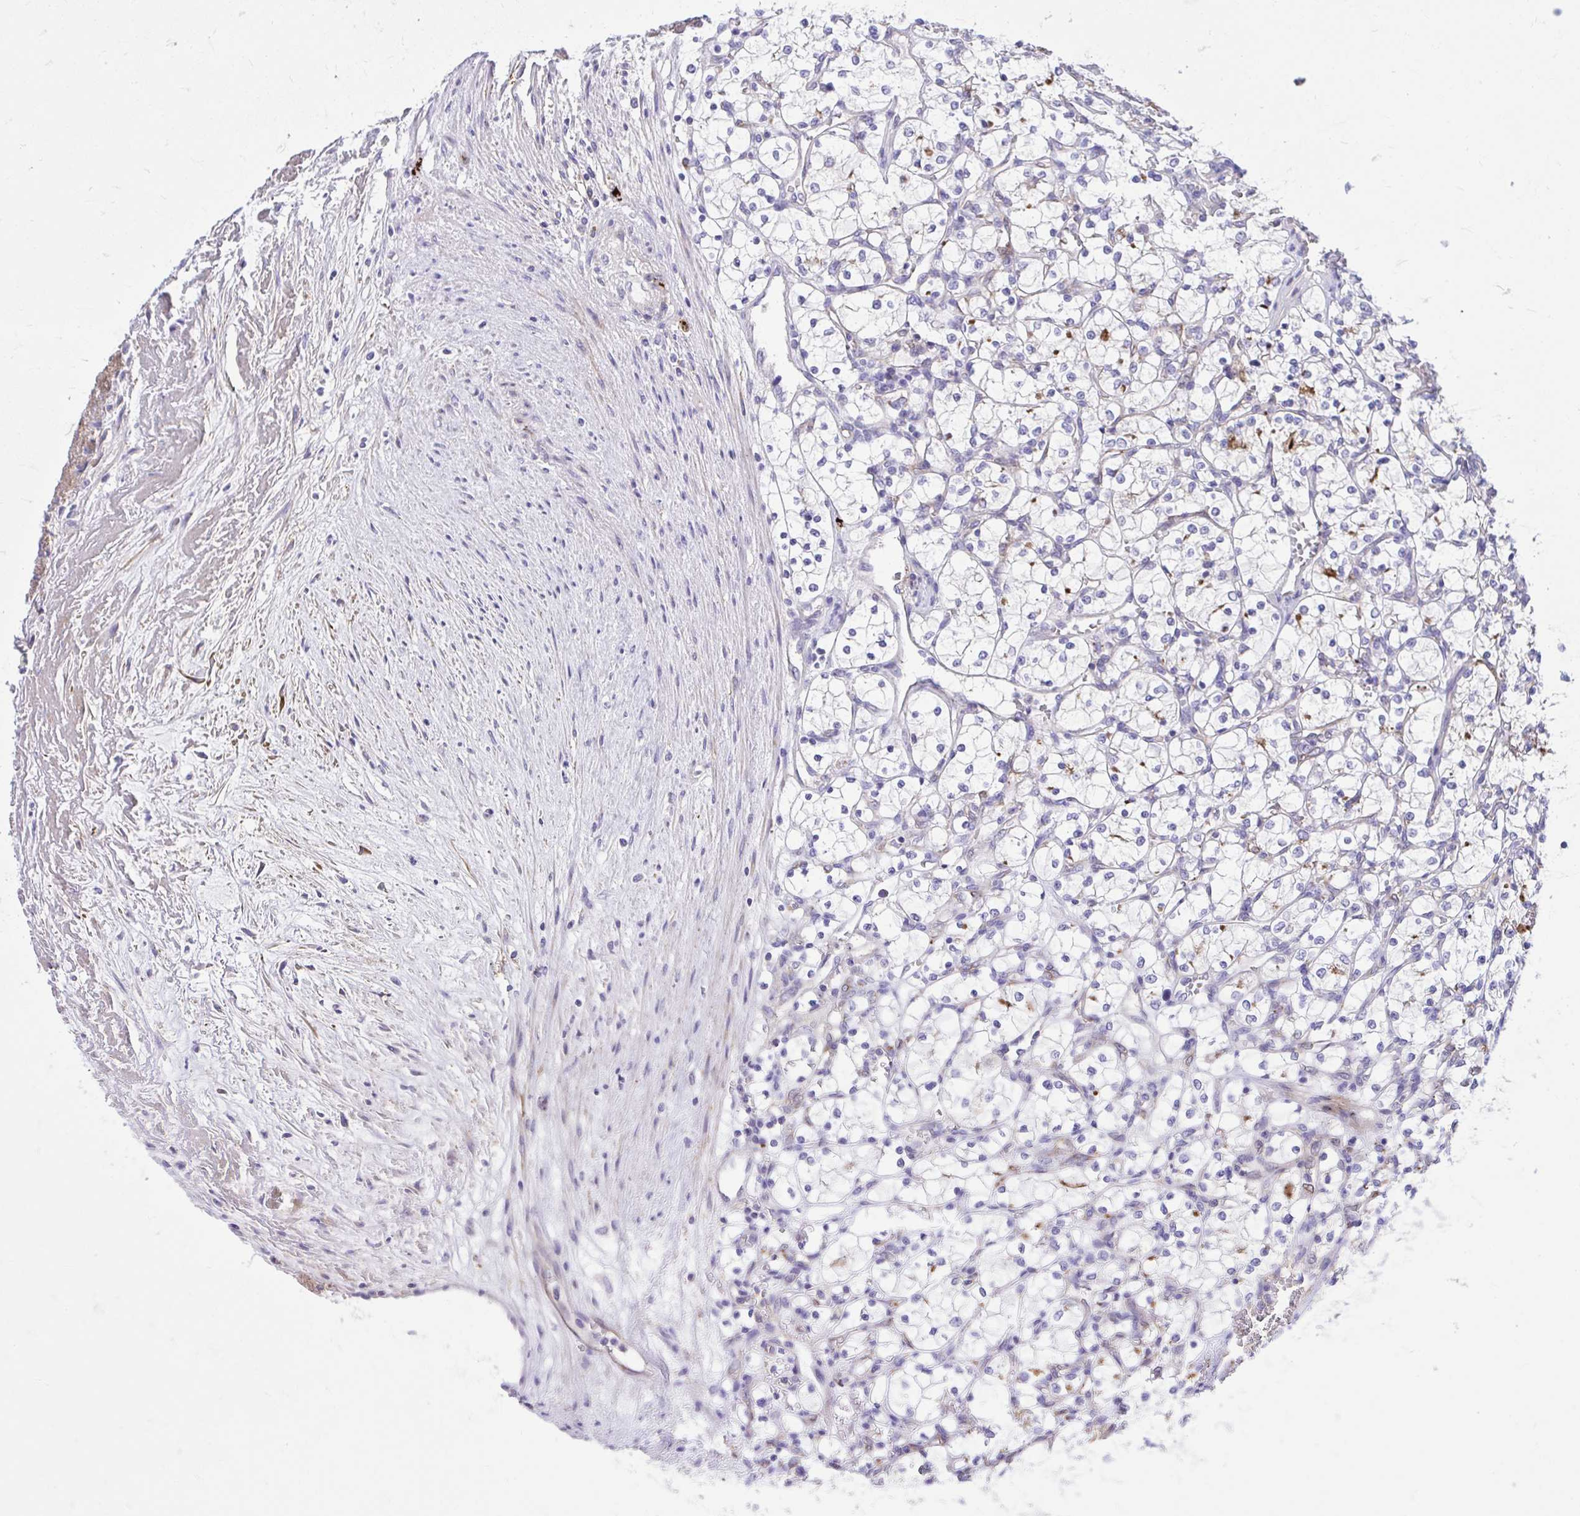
{"staining": {"intensity": "negative", "quantity": "none", "location": "none"}, "tissue": "renal cancer", "cell_type": "Tumor cells", "image_type": "cancer", "snomed": [{"axis": "morphology", "description": "Adenocarcinoma, NOS"}, {"axis": "topography", "description": "Kidney"}], "caption": "Tumor cells show no significant protein staining in renal cancer (adenocarcinoma).", "gene": "TP53I11", "patient": {"sex": "female", "age": 69}}